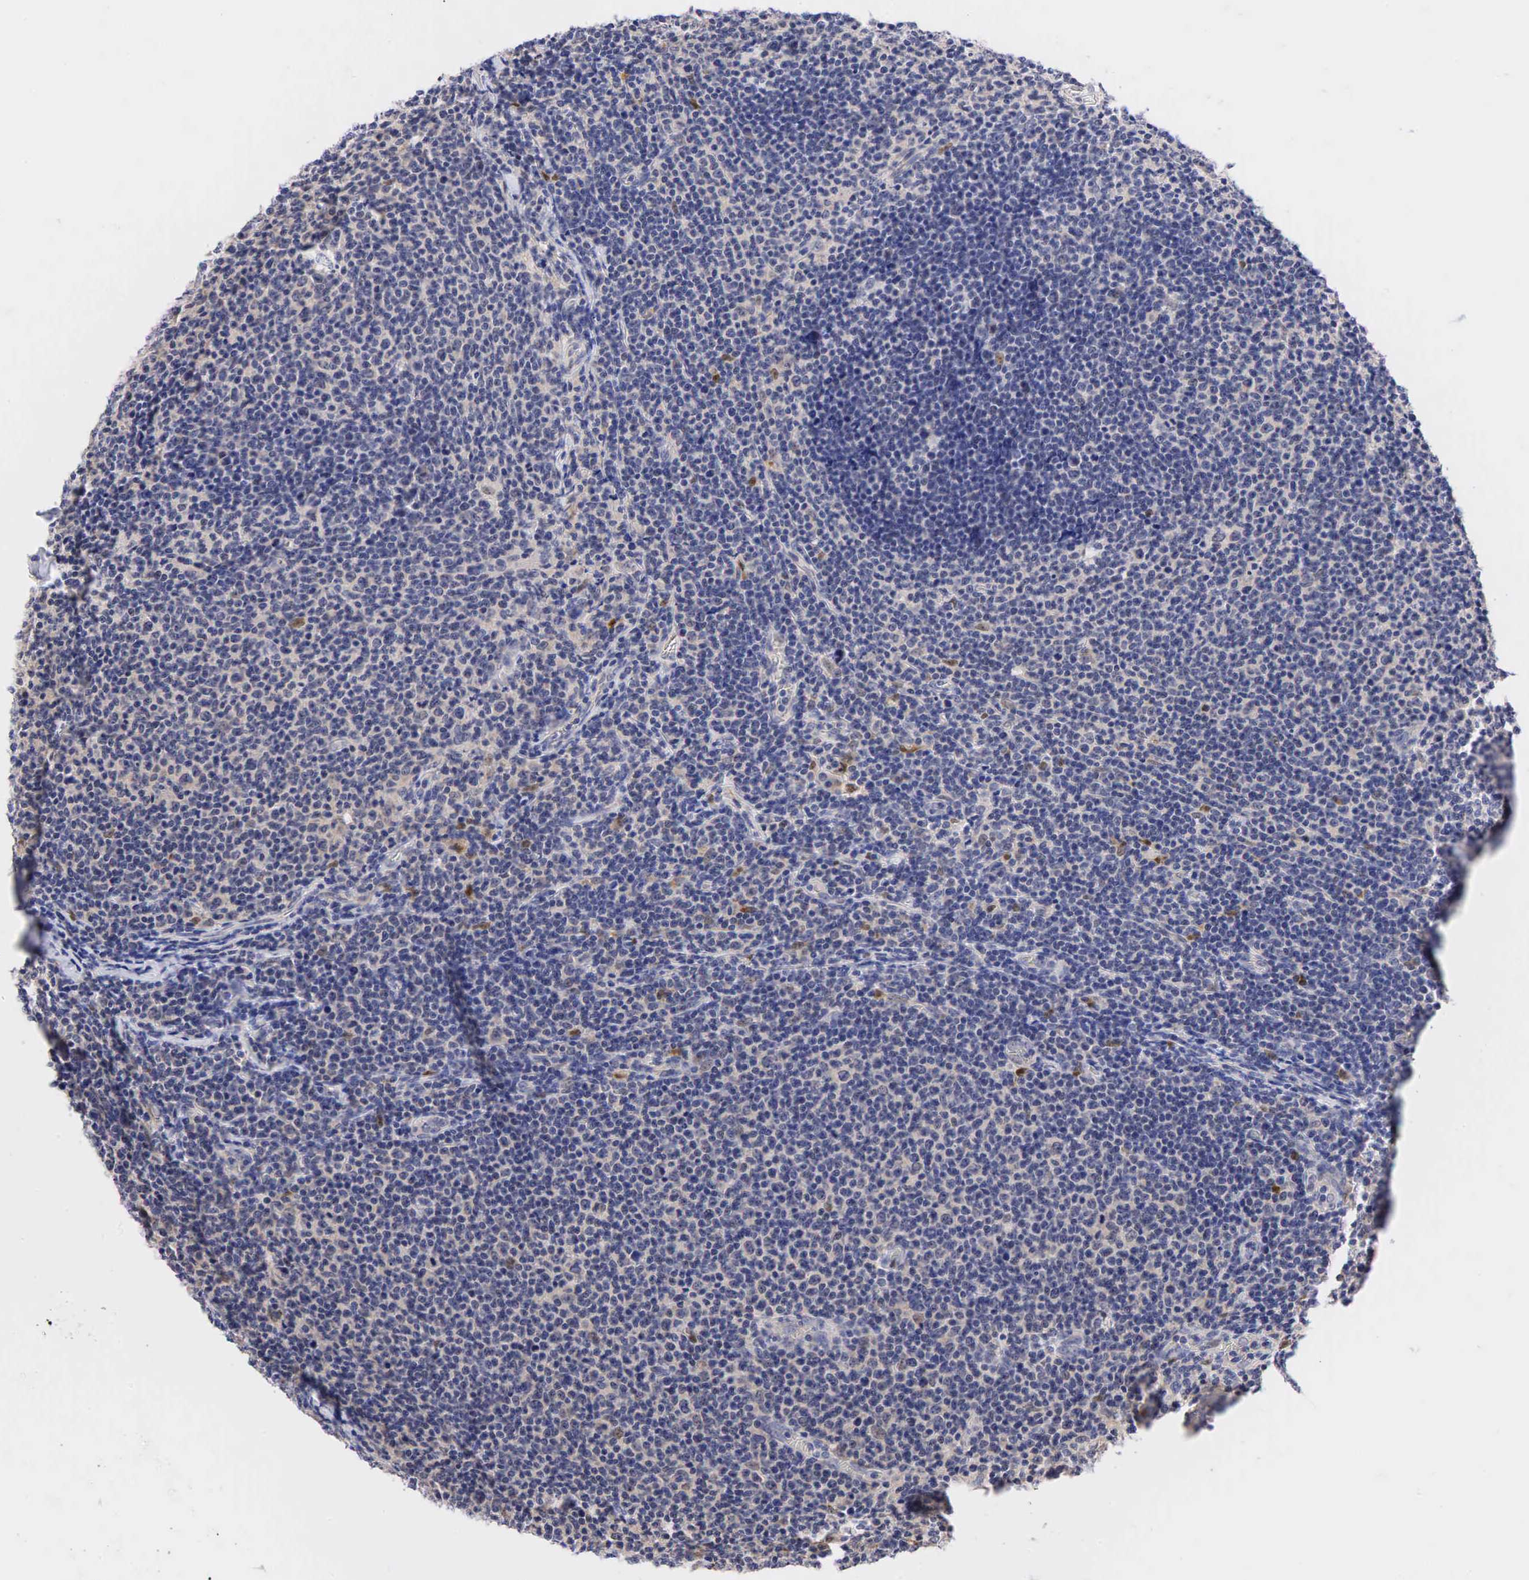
{"staining": {"intensity": "negative", "quantity": "none", "location": "none"}, "tissue": "lymphoma", "cell_type": "Tumor cells", "image_type": "cancer", "snomed": [{"axis": "morphology", "description": "Malignant lymphoma, non-Hodgkin's type, Low grade"}, {"axis": "topography", "description": "Lymph node"}], "caption": "DAB (3,3'-diaminobenzidine) immunohistochemical staining of lymphoma demonstrates no significant staining in tumor cells.", "gene": "CCND1", "patient": {"sex": "male", "age": 74}}